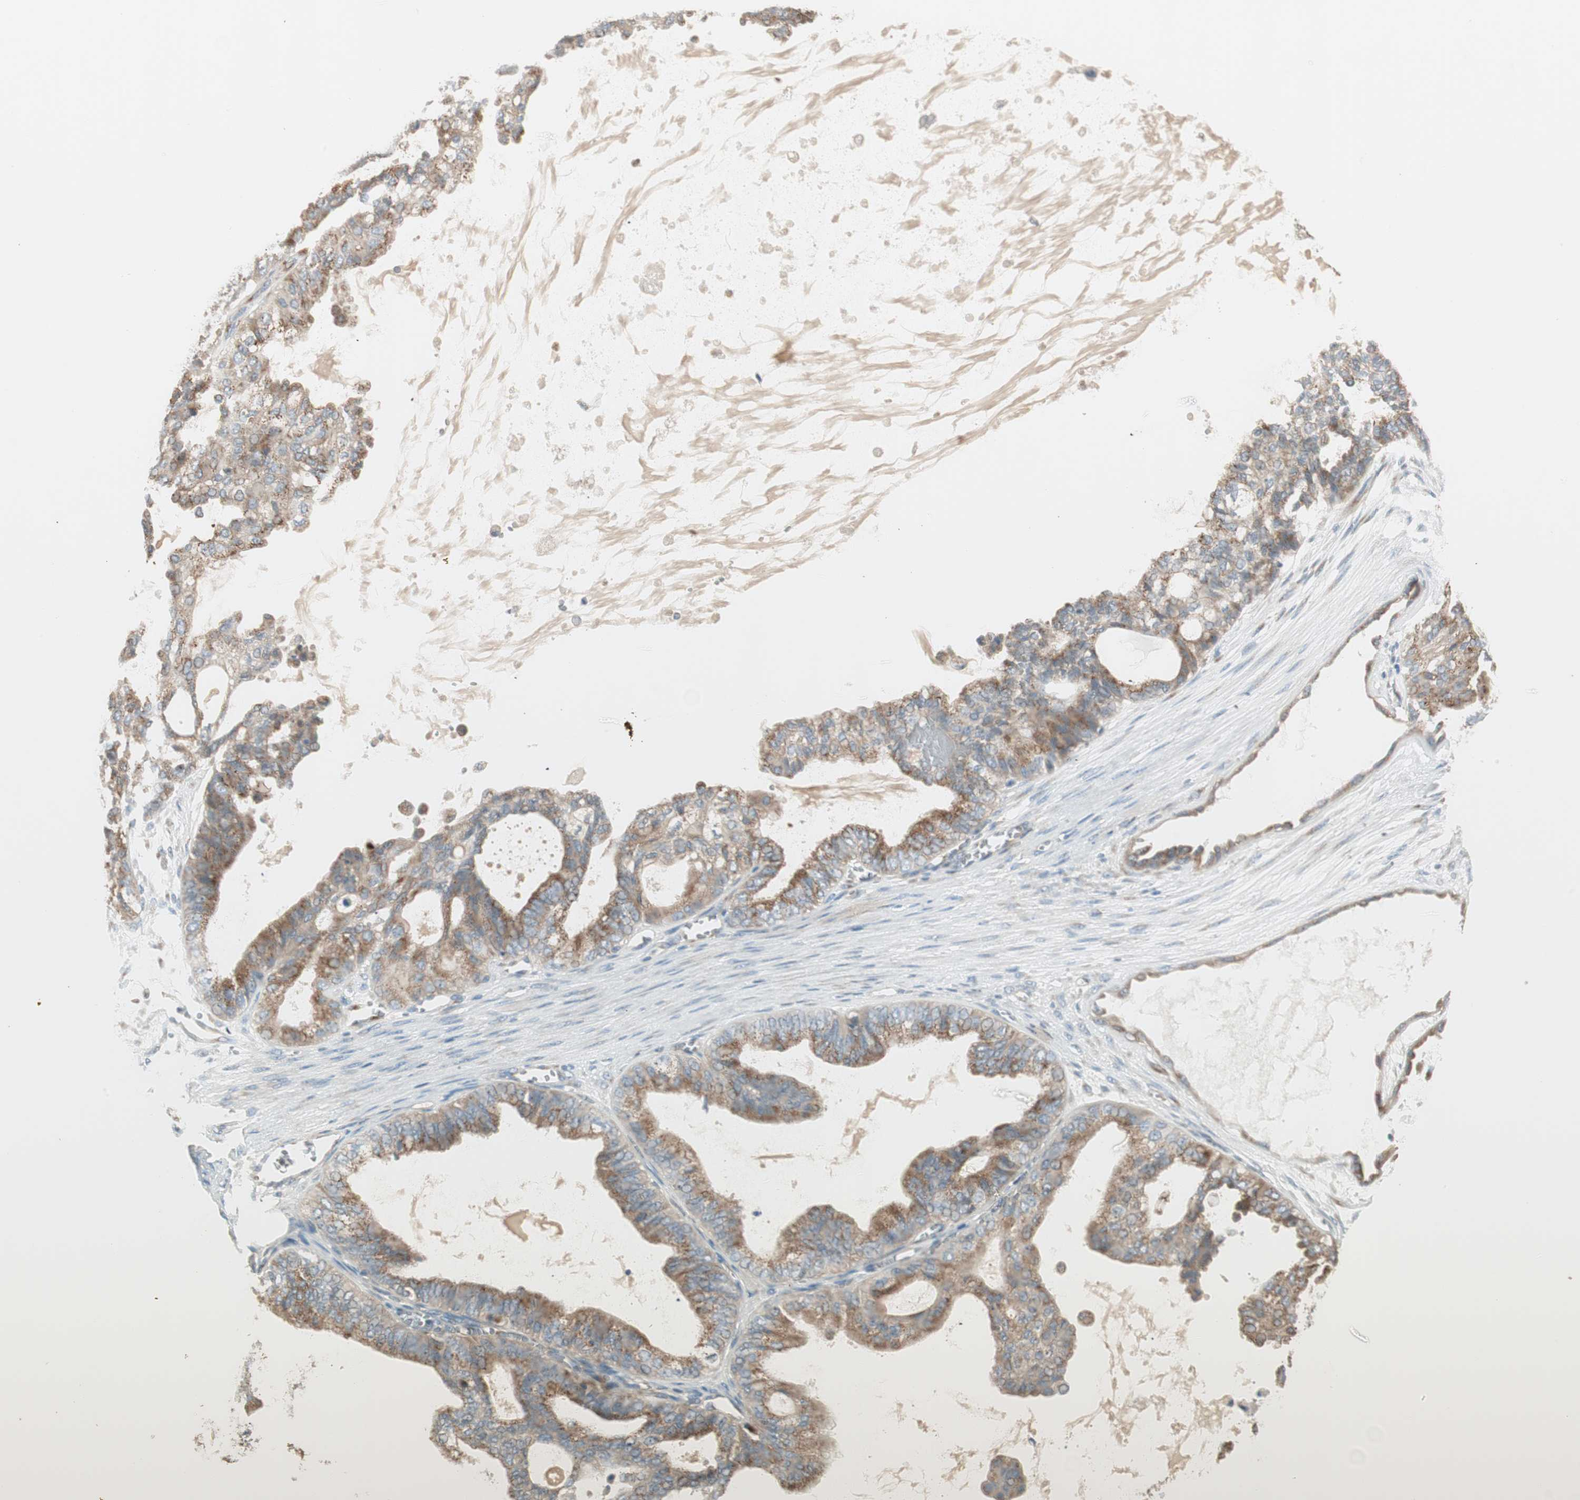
{"staining": {"intensity": "moderate", "quantity": ">75%", "location": "cytoplasmic/membranous"}, "tissue": "ovarian cancer", "cell_type": "Tumor cells", "image_type": "cancer", "snomed": [{"axis": "morphology", "description": "Carcinoma, NOS"}, {"axis": "morphology", "description": "Carcinoma, endometroid"}, {"axis": "topography", "description": "Ovary"}], "caption": "Immunohistochemical staining of endometroid carcinoma (ovarian) displays medium levels of moderate cytoplasmic/membranous protein expression in about >75% of tumor cells. The protein of interest is stained brown, and the nuclei are stained in blue (DAB (3,3'-diaminobenzidine) IHC with brightfield microscopy, high magnification).", "gene": "SEC16A", "patient": {"sex": "female", "age": 50}}